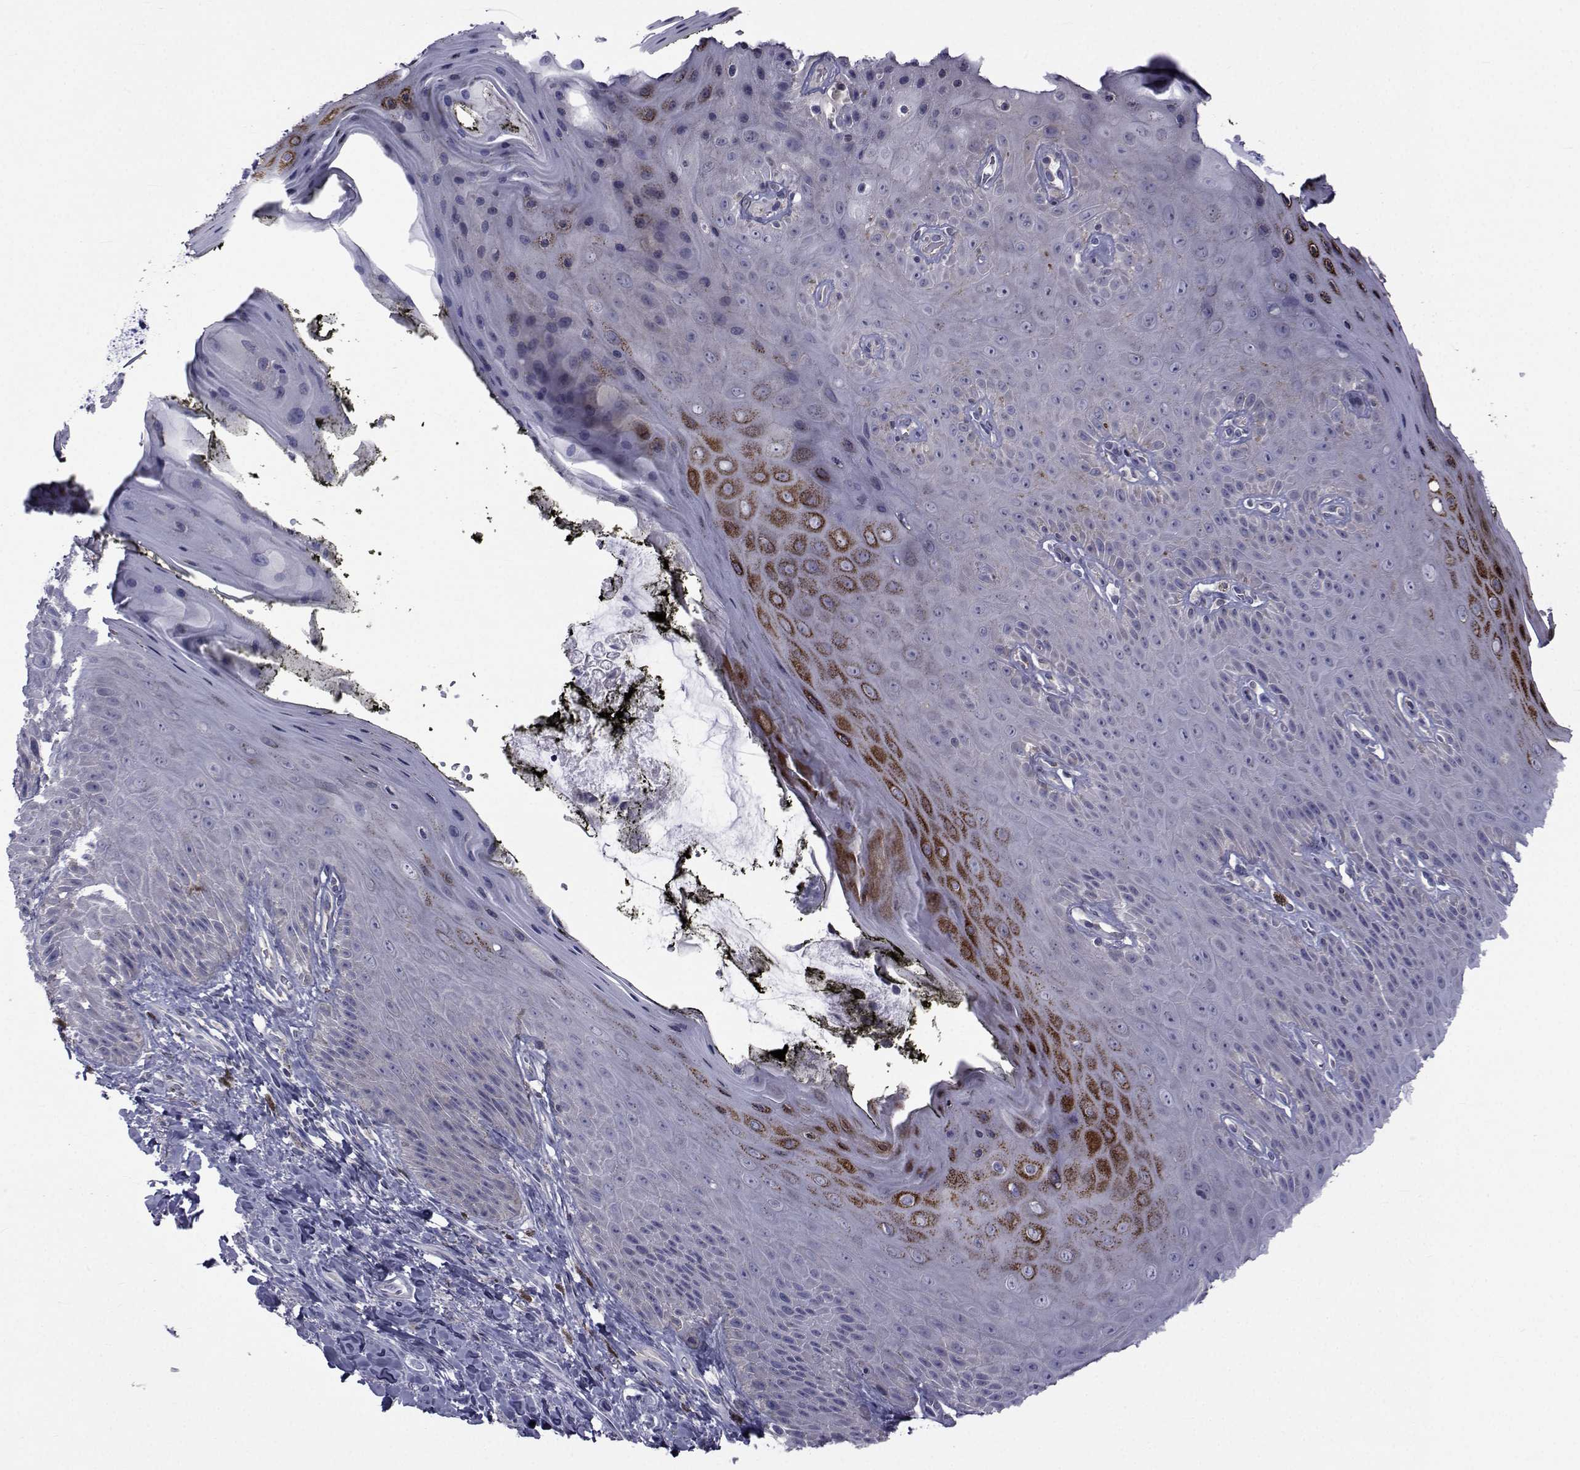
{"staining": {"intensity": "strong", "quantity": "25%-75%", "location": "cytoplasmic/membranous"}, "tissue": "skin", "cell_type": "Epidermal cells", "image_type": "normal", "snomed": [{"axis": "morphology", "description": "Normal tissue, NOS"}, {"axis": "topography", "description": "Anal"}, {"axis": "topography", "description": "Peripheral nerve tissue"}], "caption": "Skin stained with immunohistochemistry (IHC) demonstrates strong cytoplasmic/membranous staining in about 25%-75% of epidermal cells. The staining was performed using DAB (3,3'-diaminobenzidine) to visualize the protein expression in brown, while the nuclei were stained in blue with hematoxylin (Magnification: 20x).", "gene": "SLC30A10", "patient": {"sex": "male", "age": 53}}